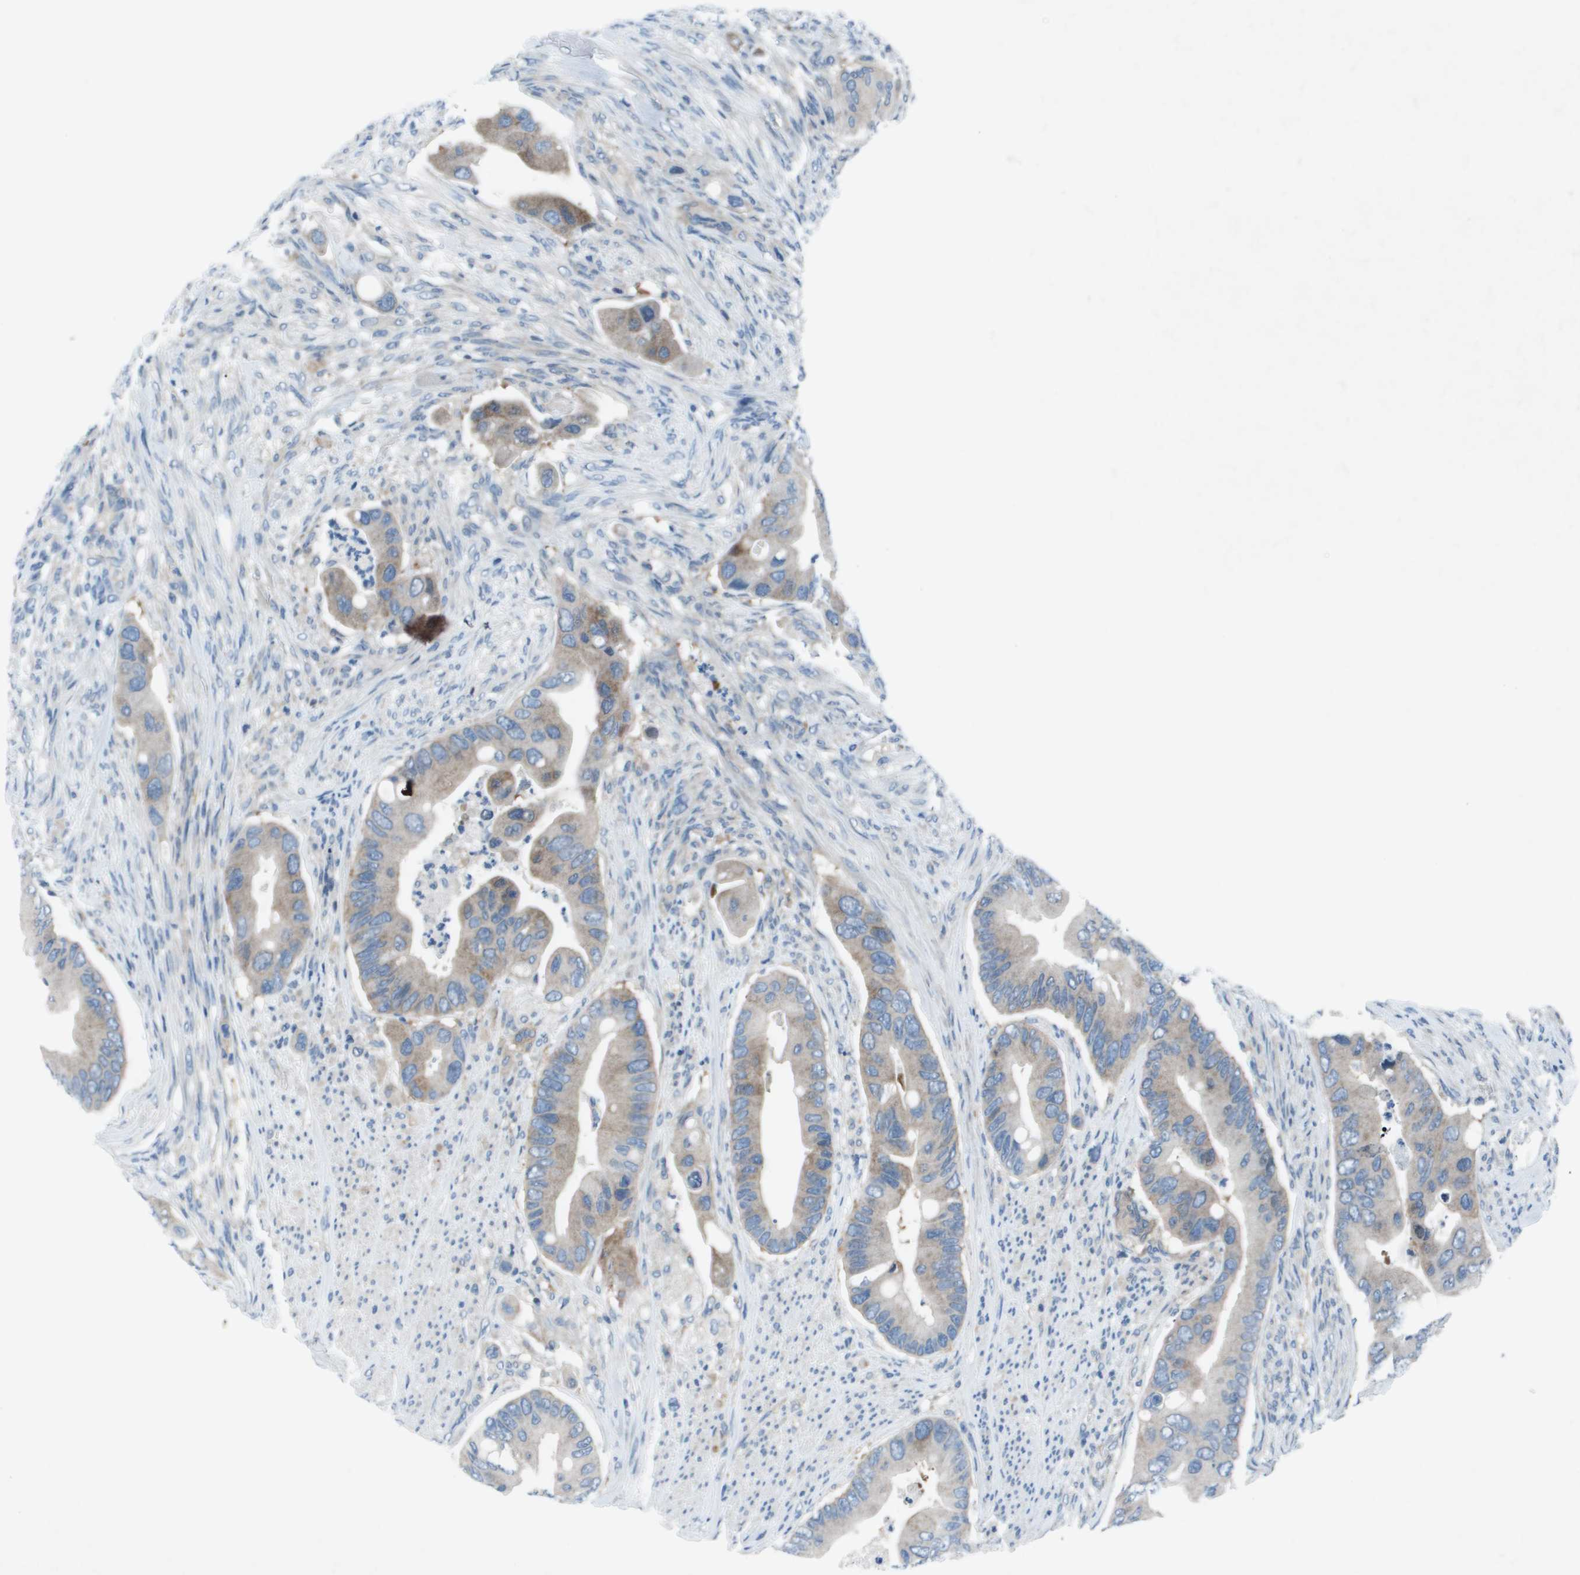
{"staining": {"intensity": "weak", "quantity": ">75%", "location": "cytoplasmic/membranous"}, "tissue": "colorectal cancer", "cell_type": "Tumor cells", "image_type": "cancer", "snomed": [{"axis": "morphology", "description": "Adenocarcinoma, NOS"}, {"axis": "topography", "description": "Rectum"}], "caption": "Protein expression analysis of colorectal cancer (adenocarcinoma) shows weak cytoplasmic/membranous positivity in about >75% of tumor cells.", "gene": "STIP1", "patient": {"sex": "female", "age": 57}}